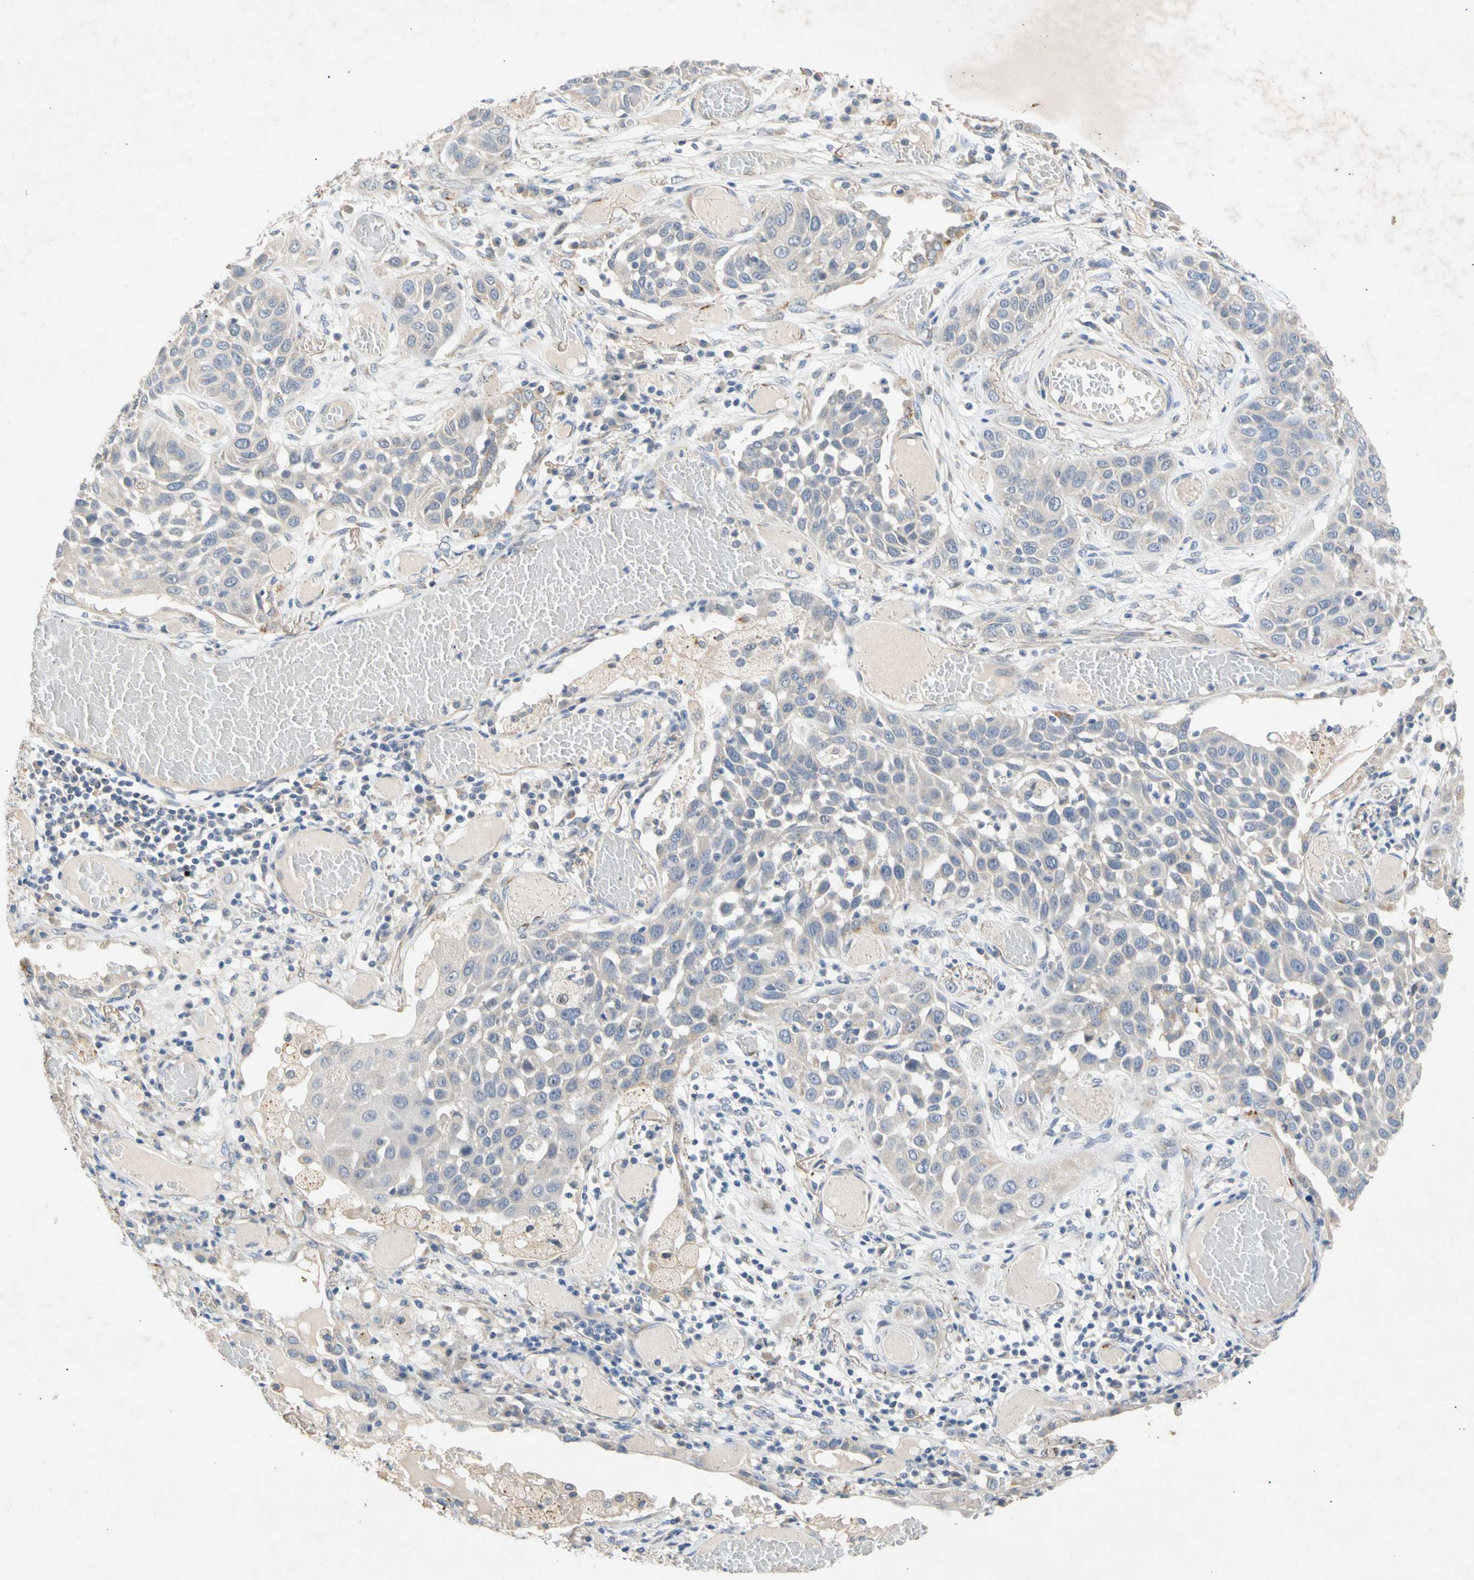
{"staining": {"intensity": "negative", "quantity": "none", "location": "none"}, "tissue": "lung cancer", "cell_type": "Tumor cells", "image_type": "cancer", "snomed": [{"axis": "morphology", "description": "Squamous cell carcinoma, NOS"}, {"axis": "topography", "description": "Lung"}], "caption": "IHC photomicrograph of neoplastic tissue: human lung cancer (squamous cell carcinoma) stained with DAB displays no significant protein staining in tumor cells.", "gene": "GASK1B", "patient": {"sex": "male", "age": 71}}